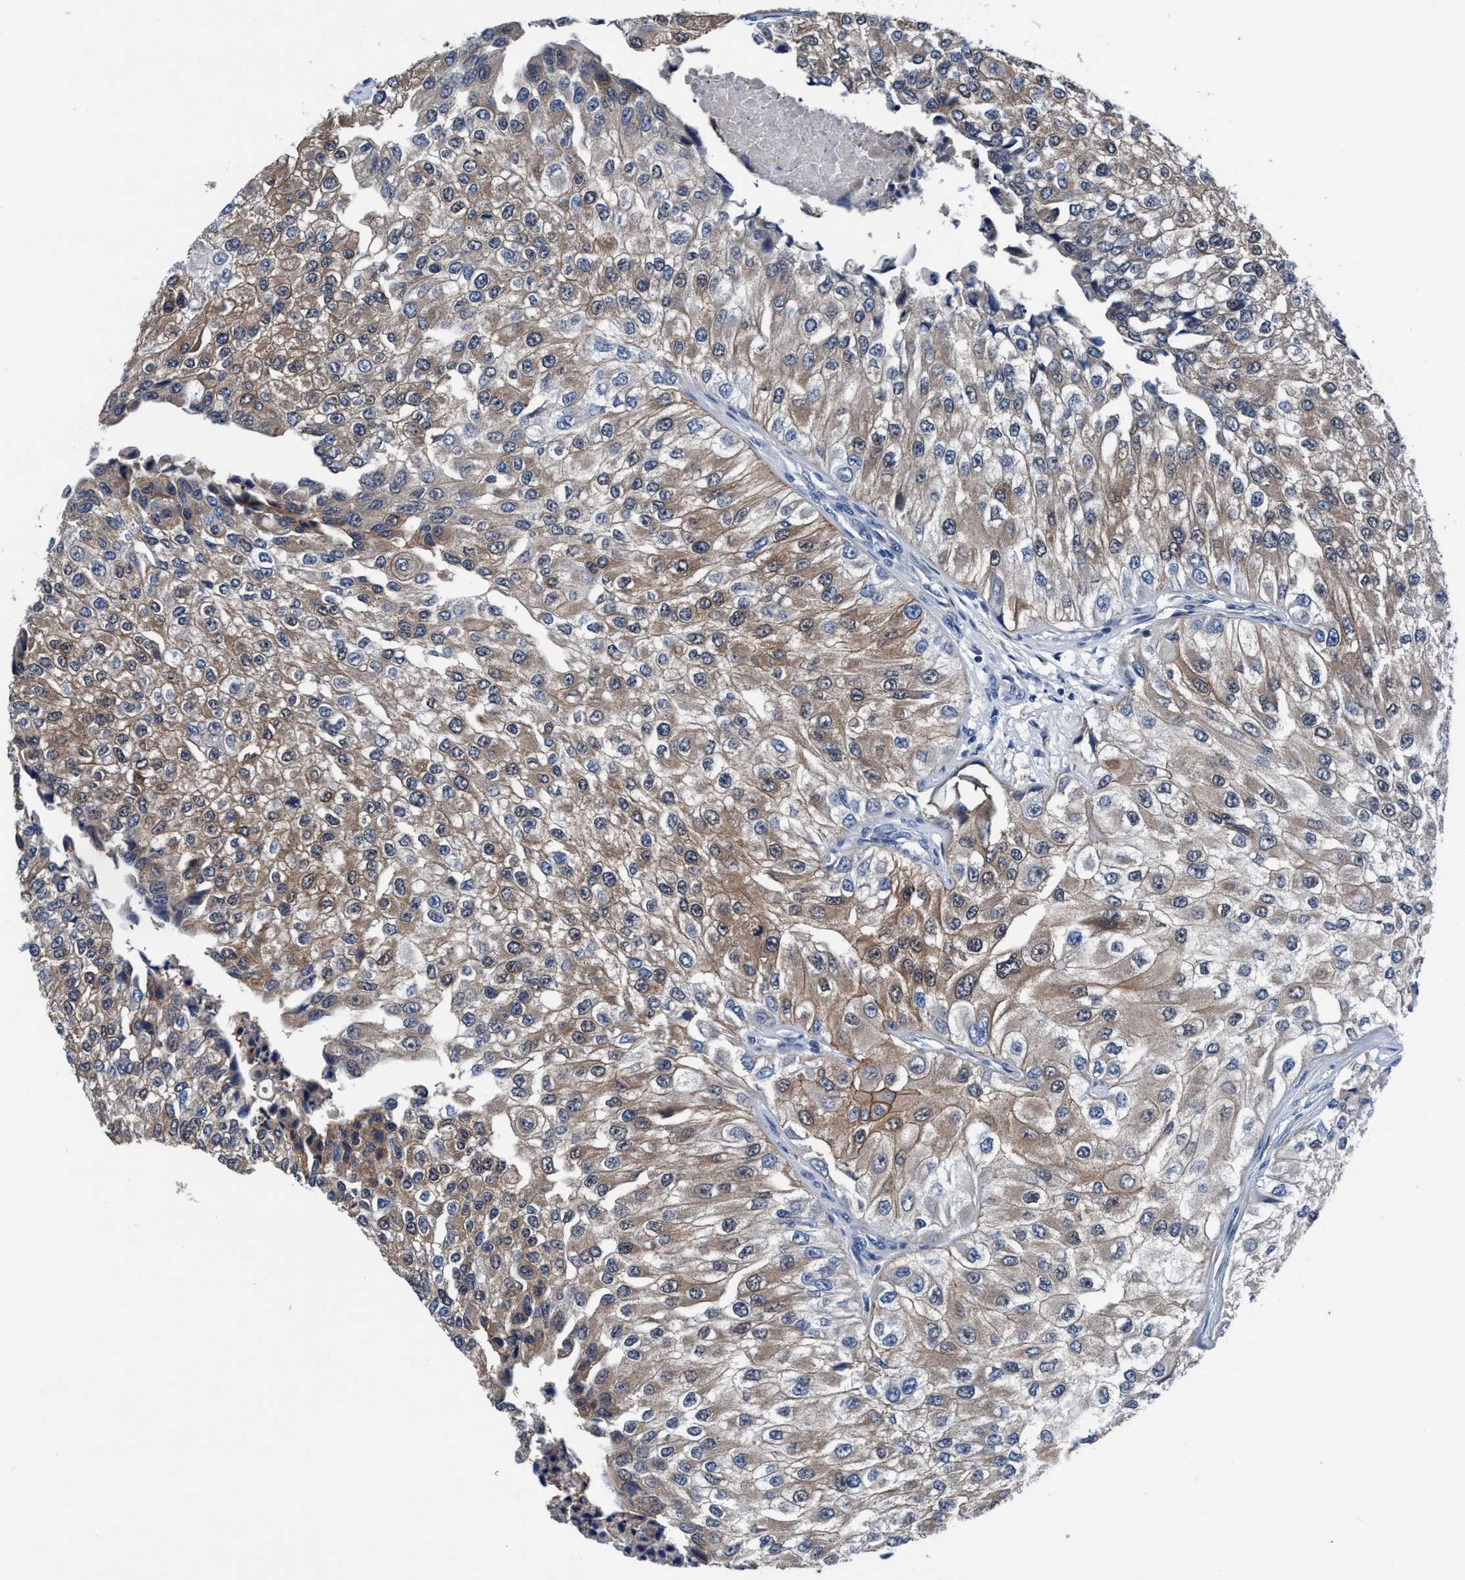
{"staining": {"intensity": "moderate", "quantity": ">75%", "location": "cytoplasmic/membranous"}, "tissue": "urothelial cancer", "cell_type": "Tumor cells", "image_type": "cancer", "snomed": [{"axis": "morphology", "description": "Urothelial carcinoma, High grade"}, {"axis": "topography", "description": "Kidney"}, {"axis": "topography", "description": "Urinary bladder"}], "caption": "A high-resolution histopathology image shows IHC staining of urothelial cancer, which displays moderate cytoplasmic/membranous positivity in about >75% of tumor cells.", "gene": "TMEM94", "patient": {"sex": "male", "age": 77}}